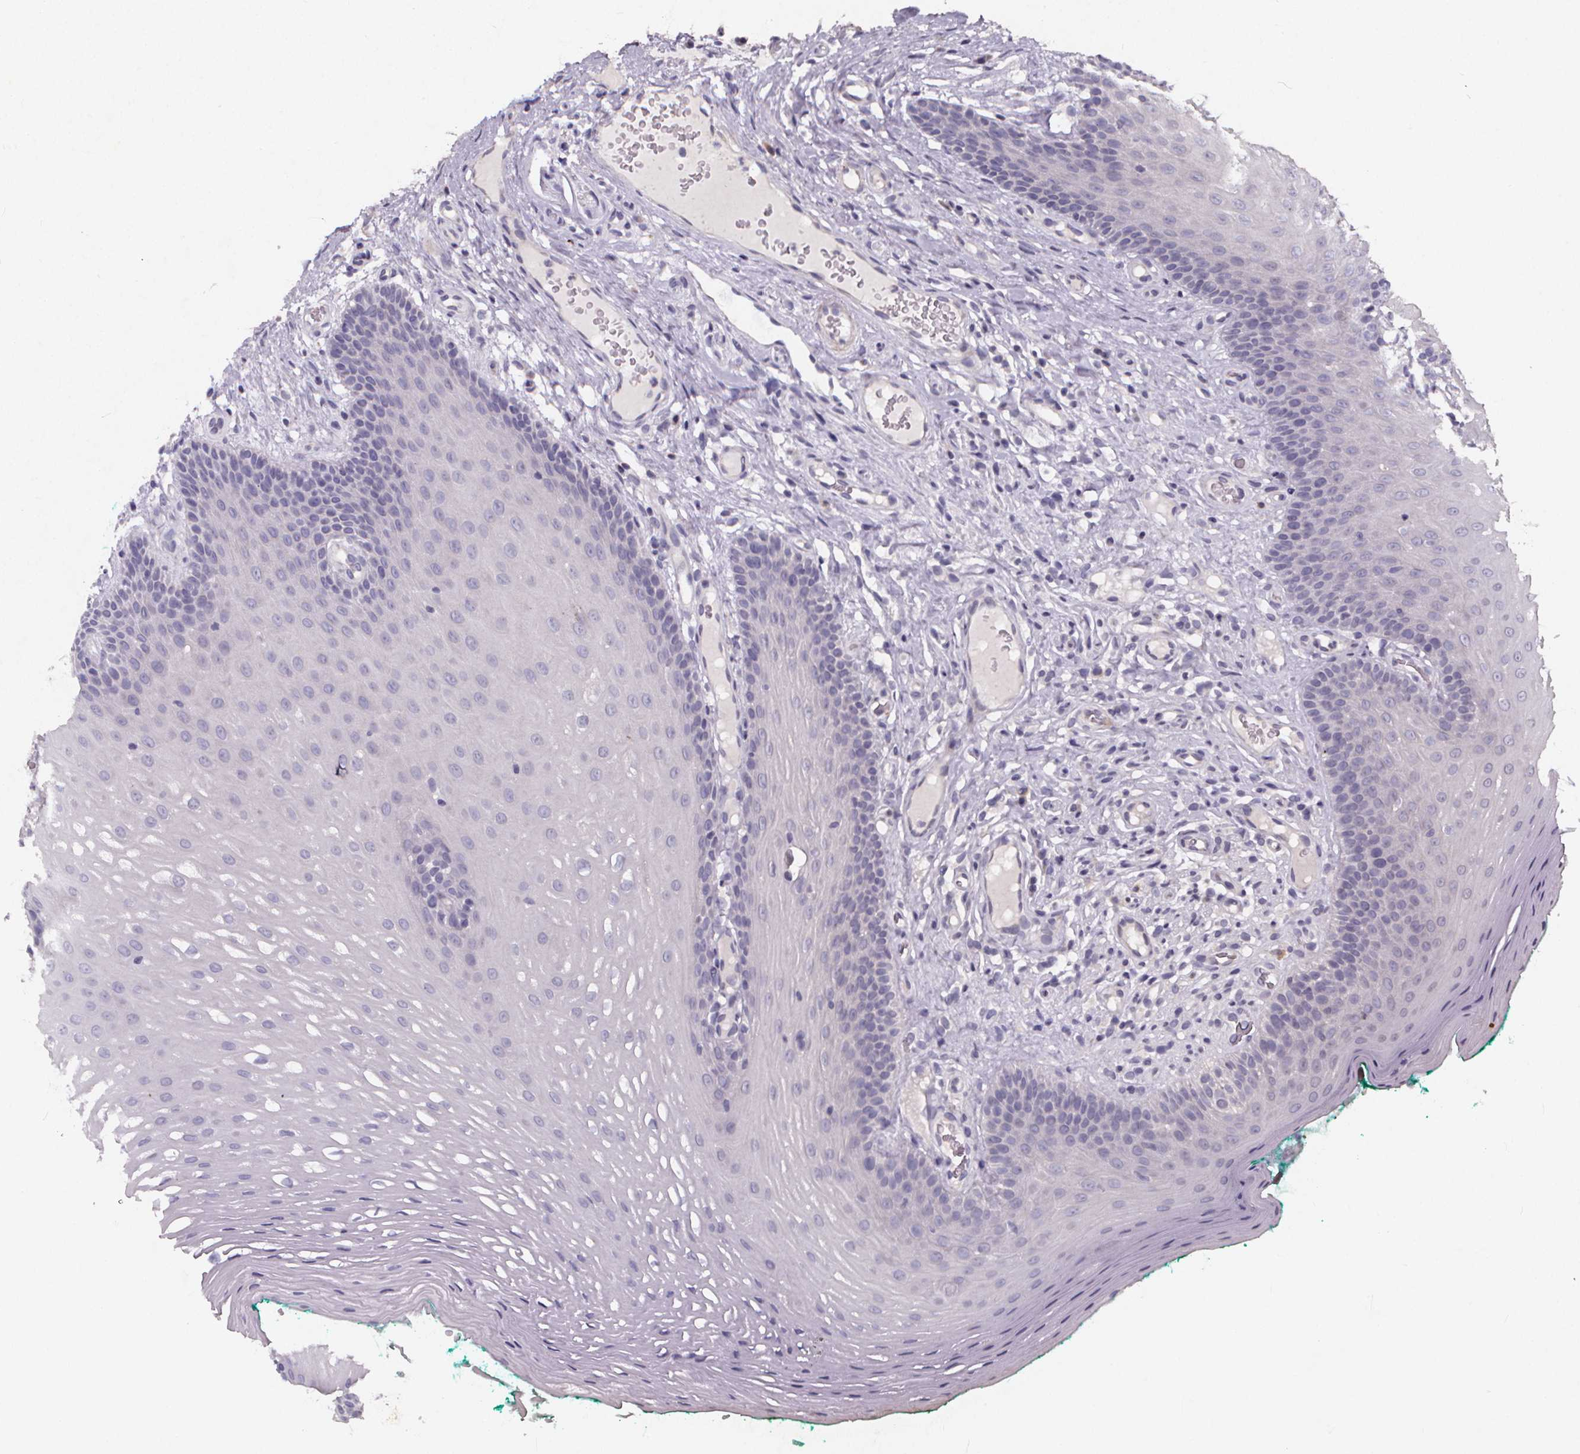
{"staining": {"intensity": "negative", "quantity": "none", "location": "none"}, "tissue": "oral mucosa", "cell_type": "Squamous epithelial cells", "image_type": "normal", "snomed": [{"axis": "morphology", "description": "Normal tissue, NOS"}, {"axis": "morphology", "description": "Squamous cell carcinoma, NOS"}, {"axis": "topography", "description": "Oral tissue"}, {"axis": "topography", "description": "Head-Neck"}], "caption": "Immunohistochemical staining of benign oral mucosa shows no significant expression in squamous epithelial cells.", "gene": "TSPAN14", "patient": {"sex": "male", "age": 78}}